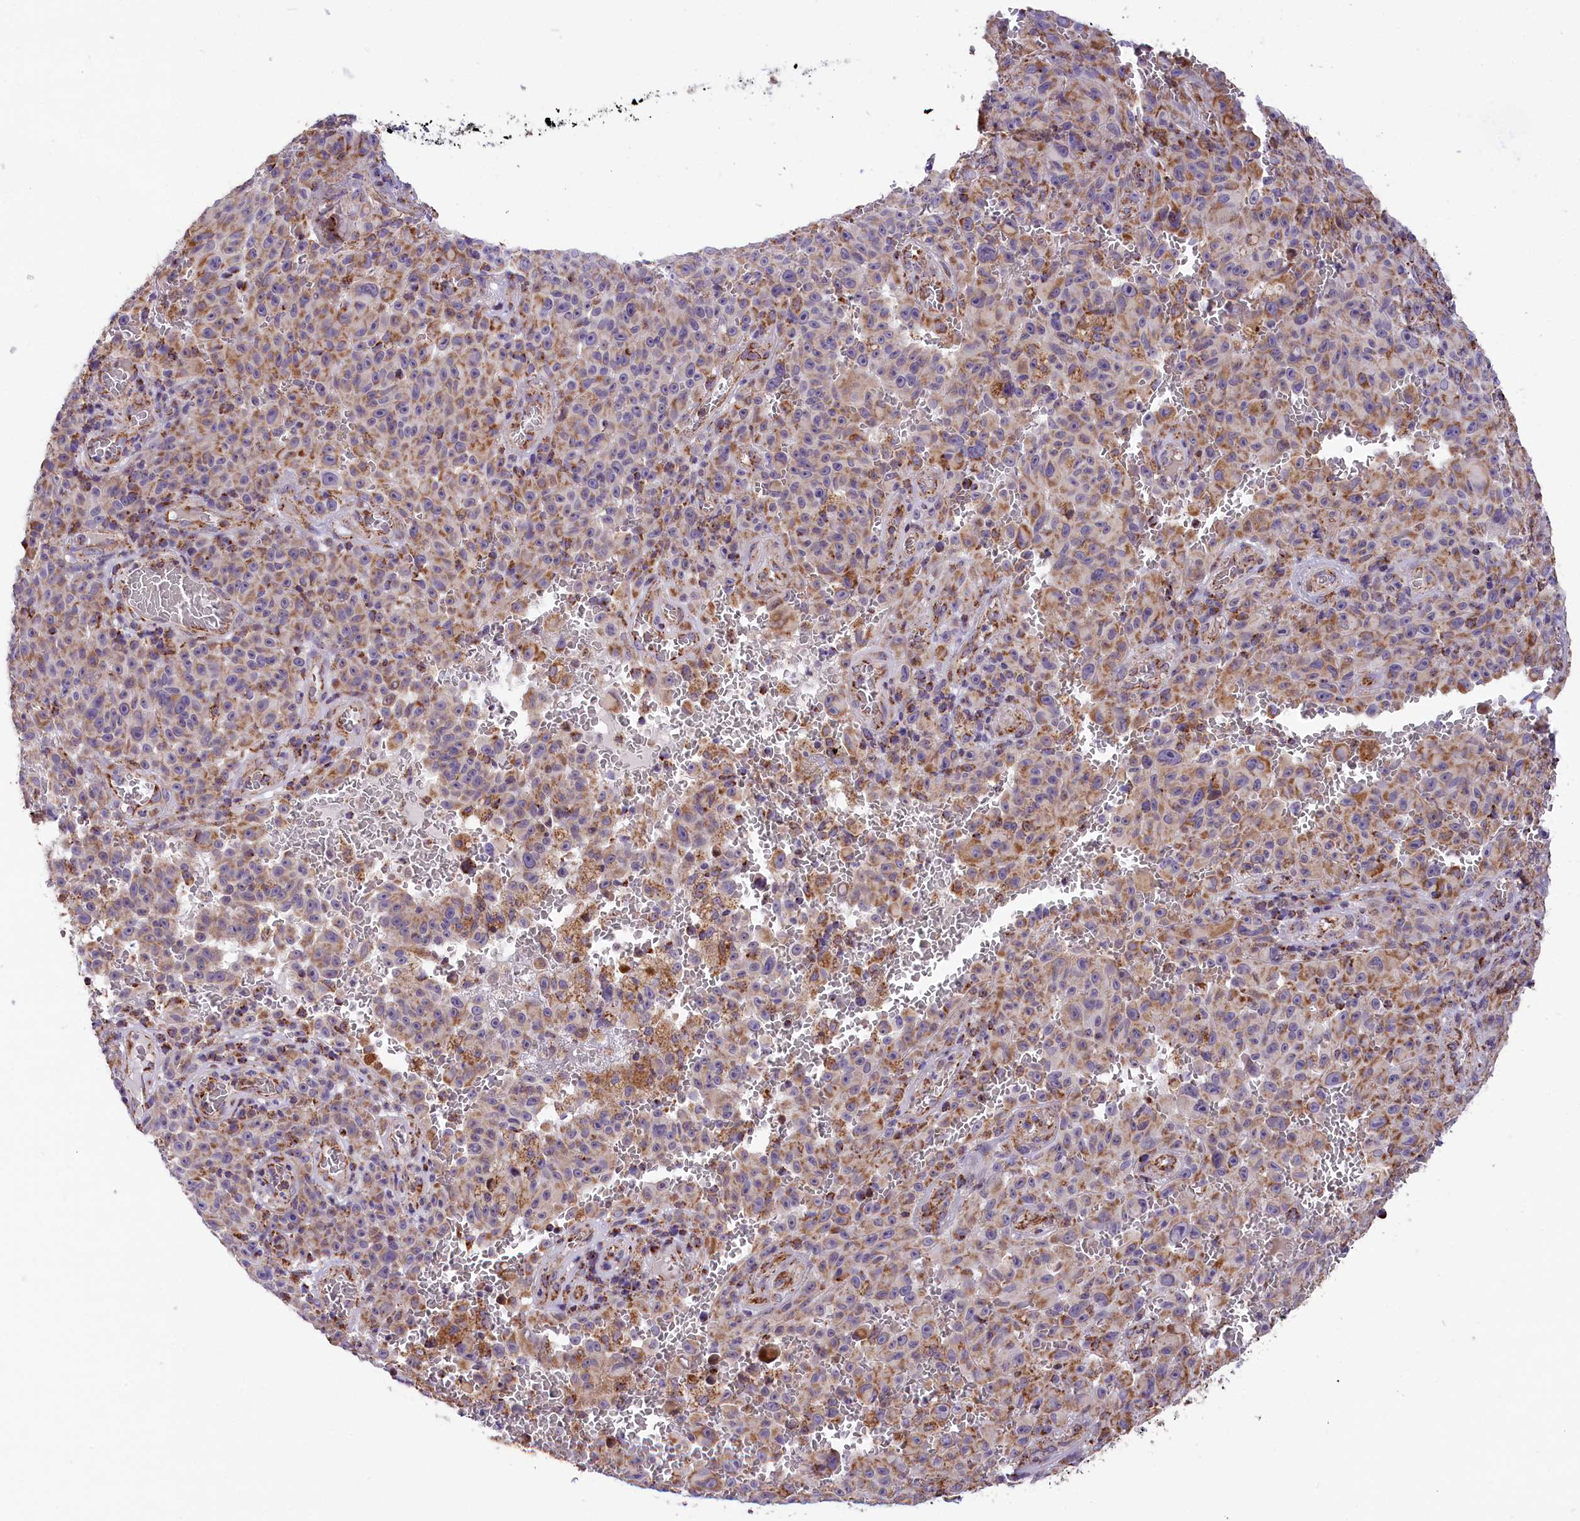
{"staining": {"intensity": "moderate", "quantity": "25%-75%", "location": "cytoplasmic/membranous"}, "tissue": "melanoma", "cell_type": "Tumor cells", "image_type": "cancer", "snomed": [{"axis": "morphology", "description": "Malignant melanoma, NOS"}, {"axis": "topography", "description": "Skin"}], "caption": "Melanoma stained with IHC demonstrates moderate cytoplasmic/membranous positivity in approximately 25%-75% of tumor cells.", "gene": "NDUFA8", "patient": {"sex": "female", "age": 82}}